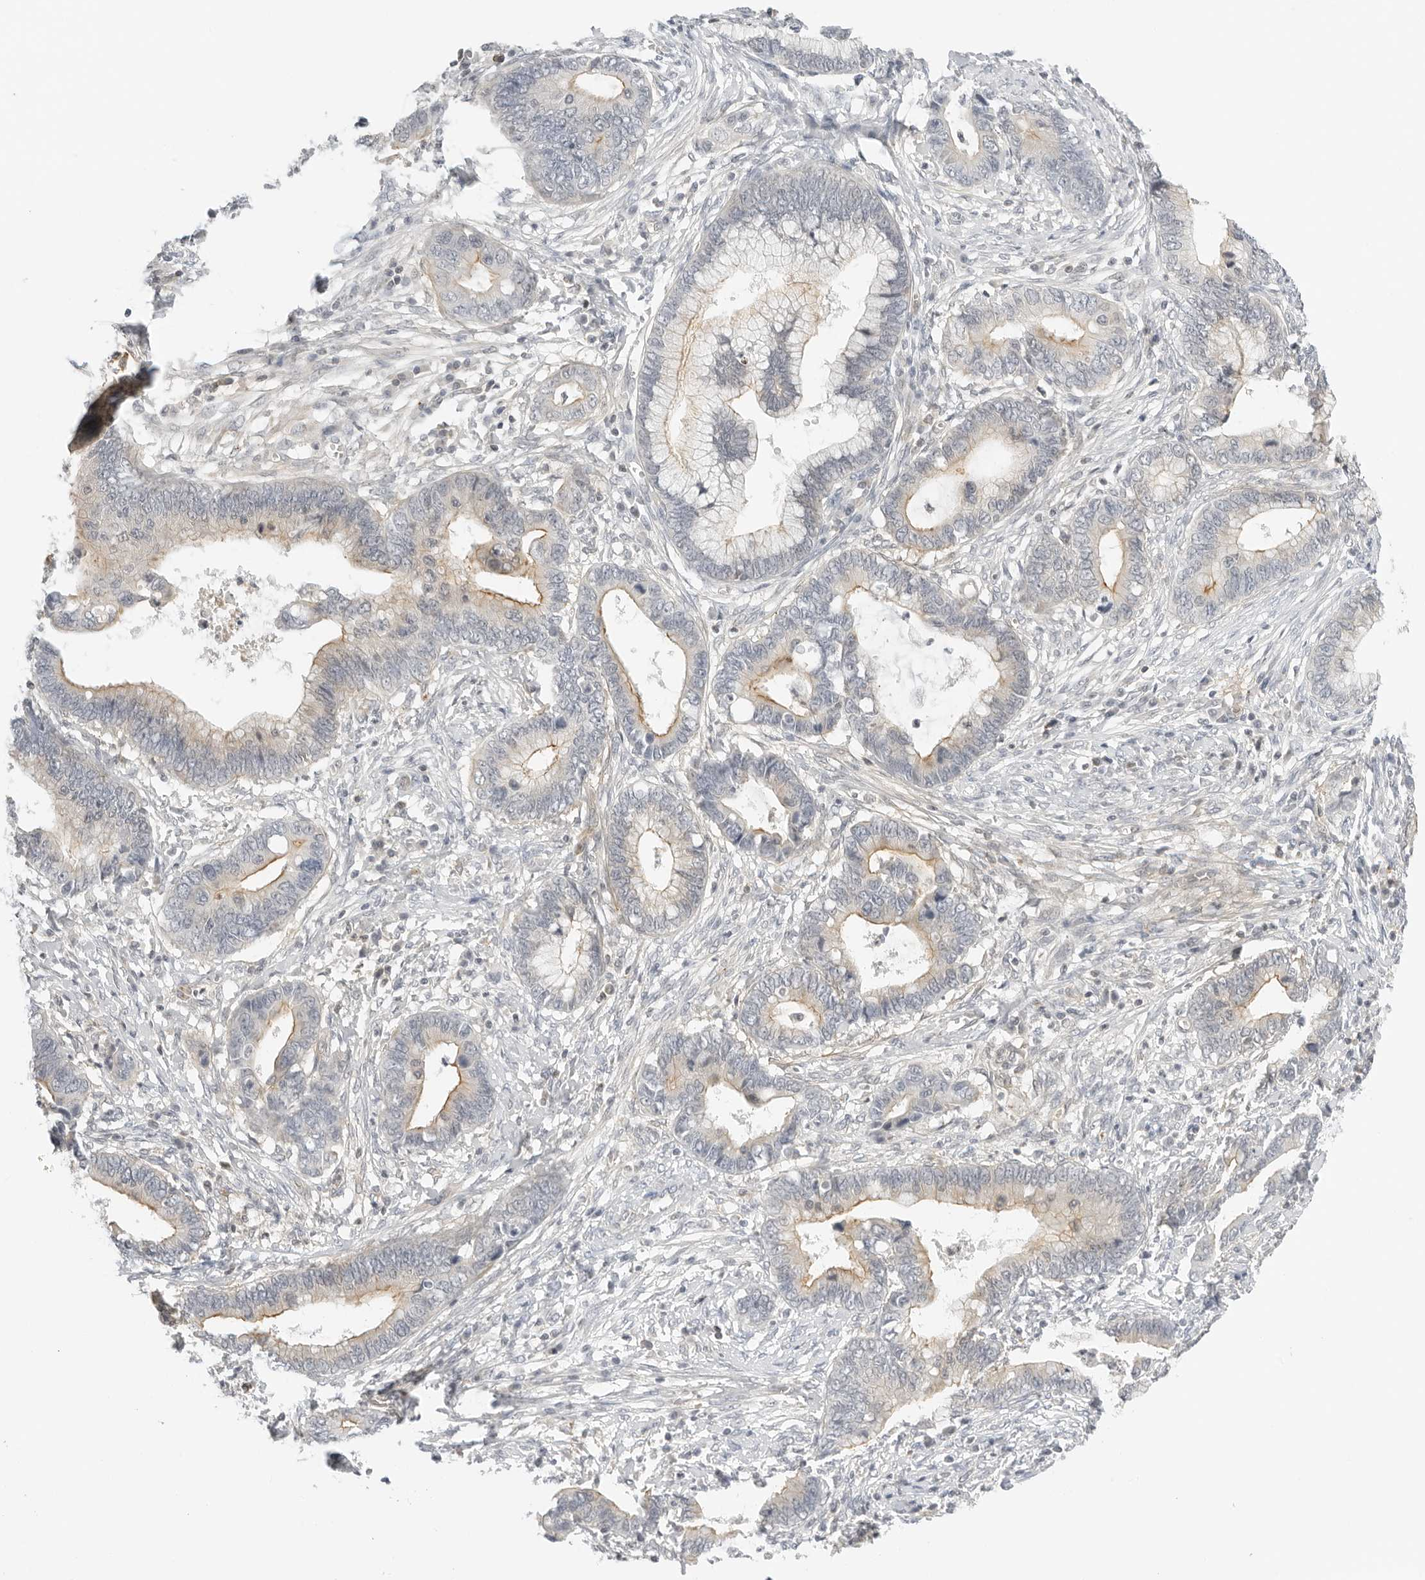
{"staining": {"intensity": "weak", "quantity": "<25%", "location": "cytoplasmic/membranous"}, "tissue": "cervical cancer", "cell_type": "Tumor cells", "image_type": "cancer", "snomed": [{"axis": "morphology", "description": "Adenocarcinoma, NOS"}, {"axis": "topography", "description": "Cervix"}], "caption": "The IHC image has no significant positivity in tumor cells of cervical adenocarcinoma tissue.", "gene": "OSCP1", "patient": {"sex": "female", "age": 44}}